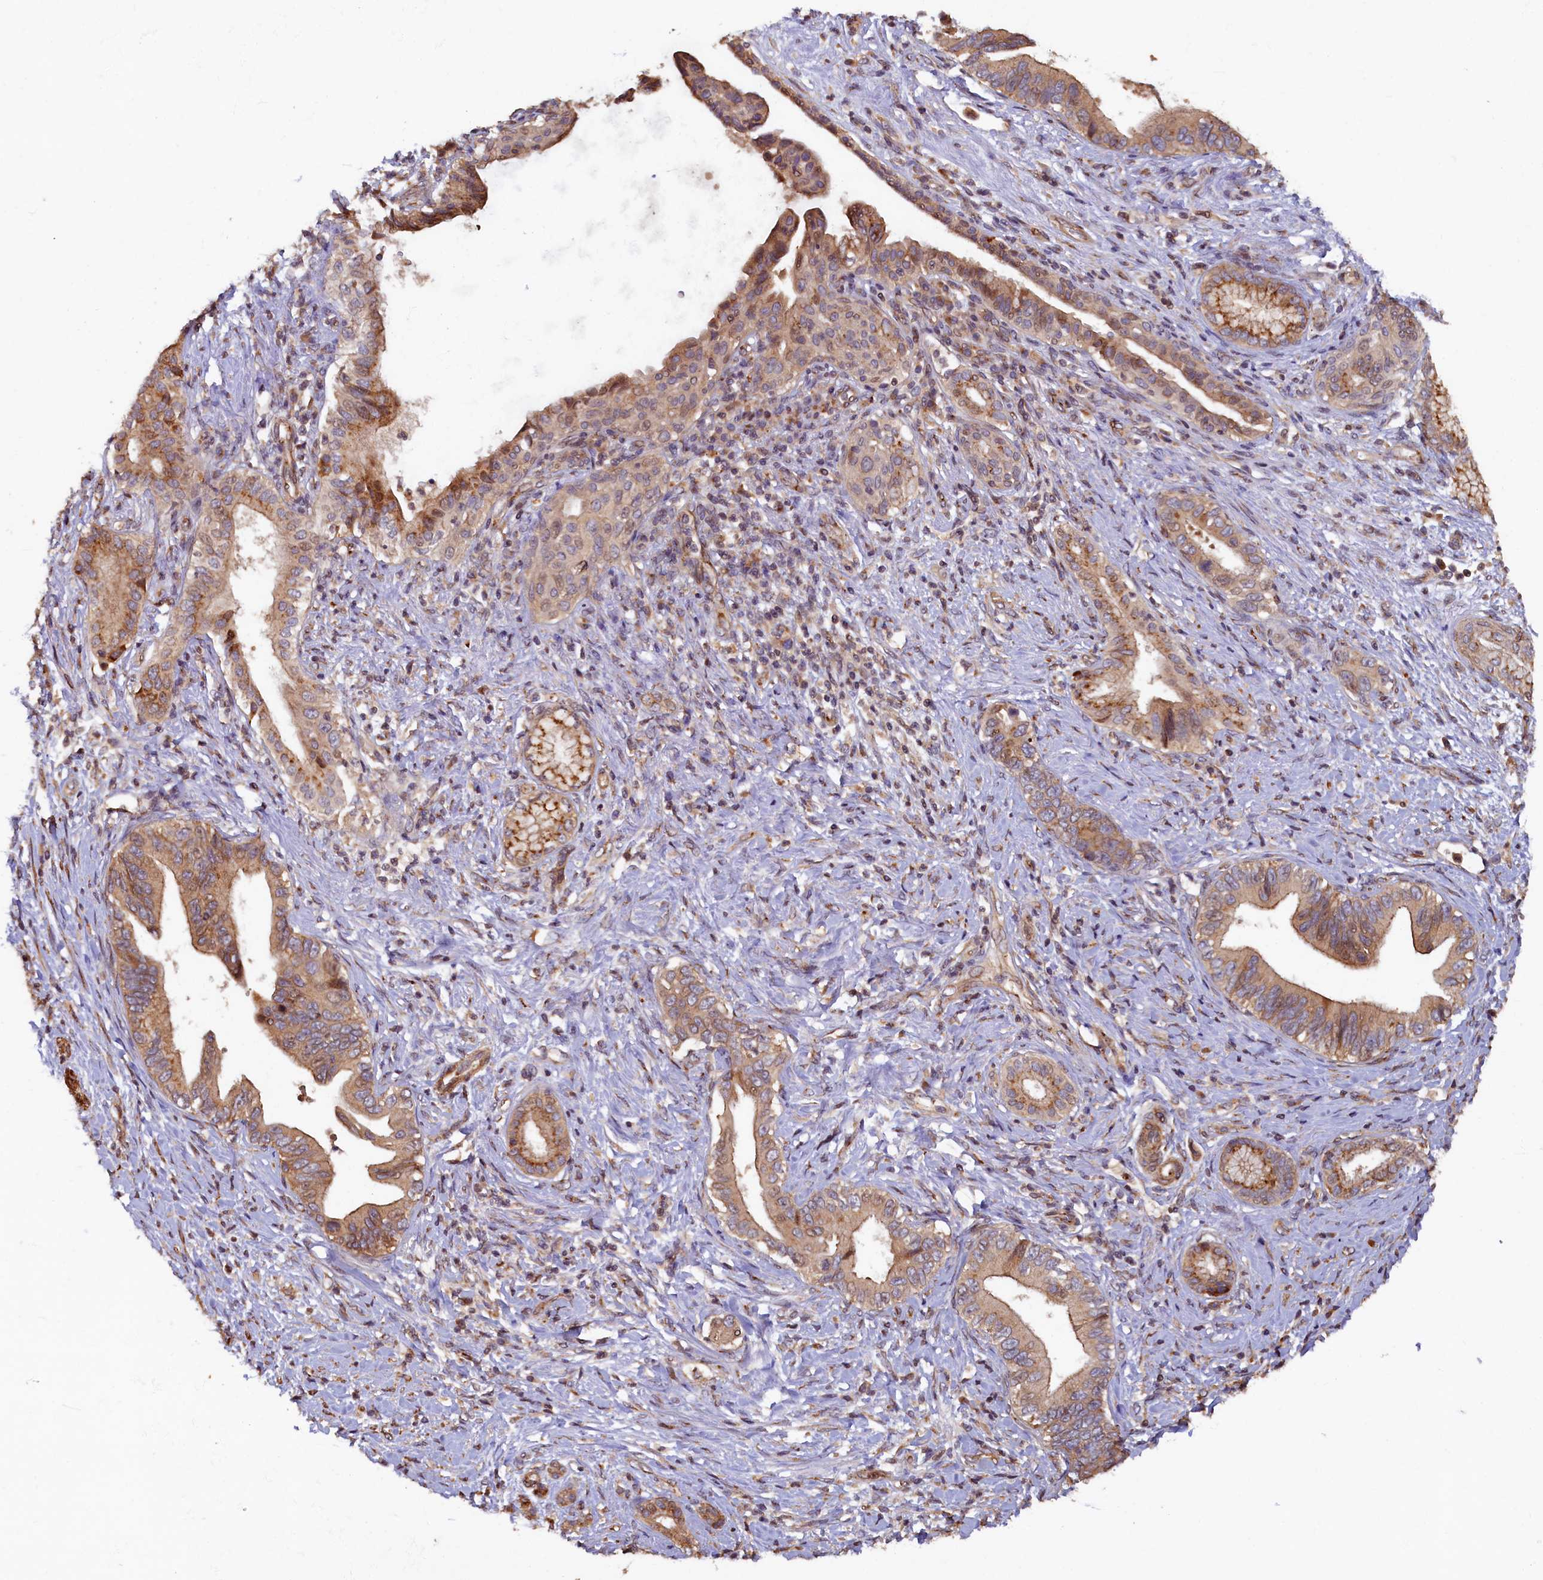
{"staining": {"intensity": "moderate", "quantity": ">75%", "location": "cytoplasmic/membranous"}, "tissue": "pancreatic cancer", "cell_type": "Tumor cells", "image_type": "cancer", "snomed": [{"axis": "morphology", "description": "Adenocarcinoma, NOS"}, {"axis": "topography", "description": "Pancreas"}], "caption": "Immunohistochemistry staining of pancreatic adenocarcinoma, which shows medium levels of moderate cytoplasmic/membranous positivity in approximately >75% of tumor cells indicating moderate cytoplasmic/membranous protein expression. The staining was performed using DAB (brown) for protein detection and nuclei were counterstained in hematoxylin (blue).", "gene": "TMEM181", "patient": {"sex": "female", "age": 55}}